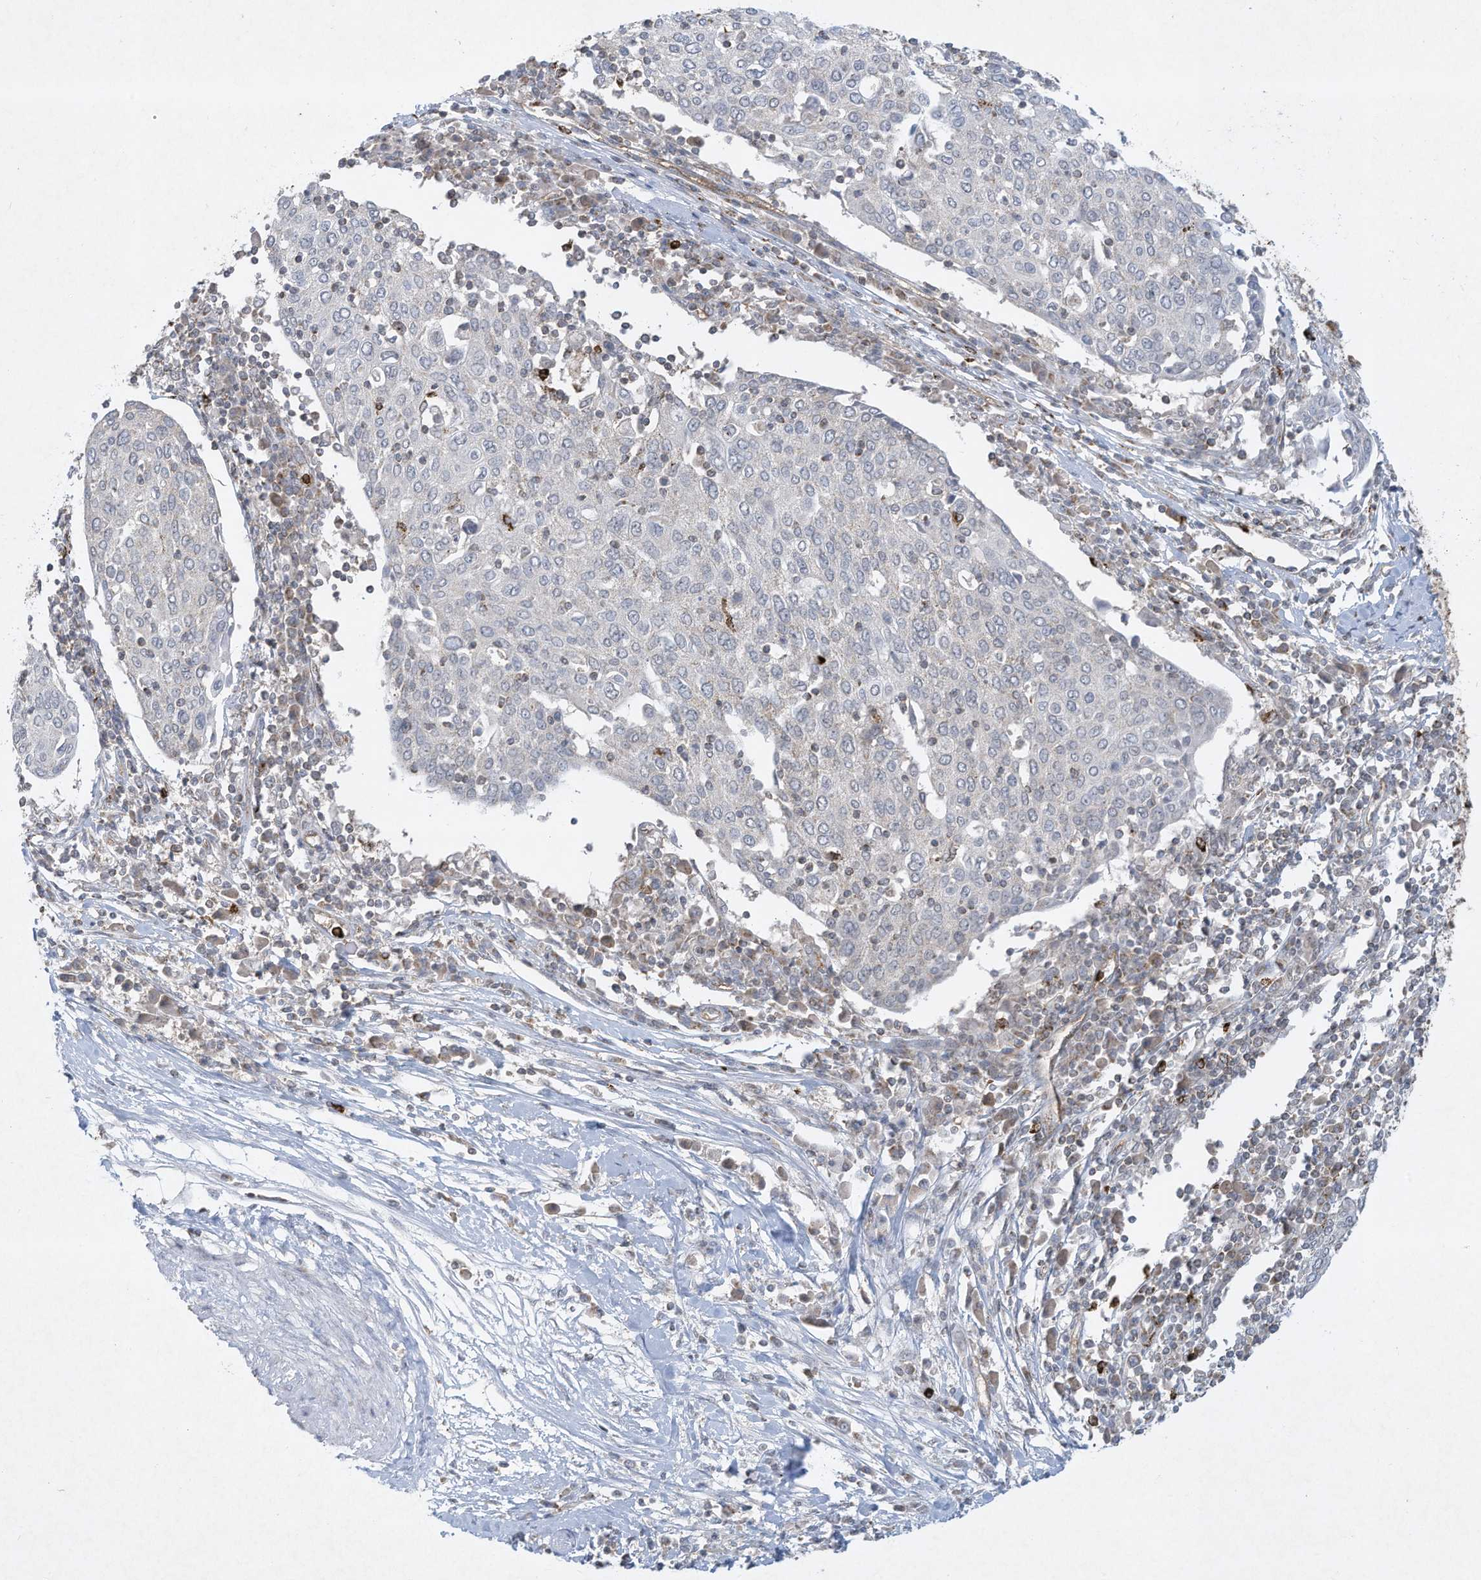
{"staining": {"intensity": "negative", "quantity": "none", "location": "none"}, "tissue": "cervical cancer", "cell_type": "Tumor cells", "image_type": "cancer", "snomed": [{"axis": "morphology", "description": "Squamous cell carcinoma, NOS"}, {"axis": "topography", "description": "Cervix"}], "caption": "The immunohistochemistry histopathology image has no significant positivity in tumor cells of cervical cancer tissue.", "gene": "CHRNA4", "patient": {"sex": "female", "age": 40}}